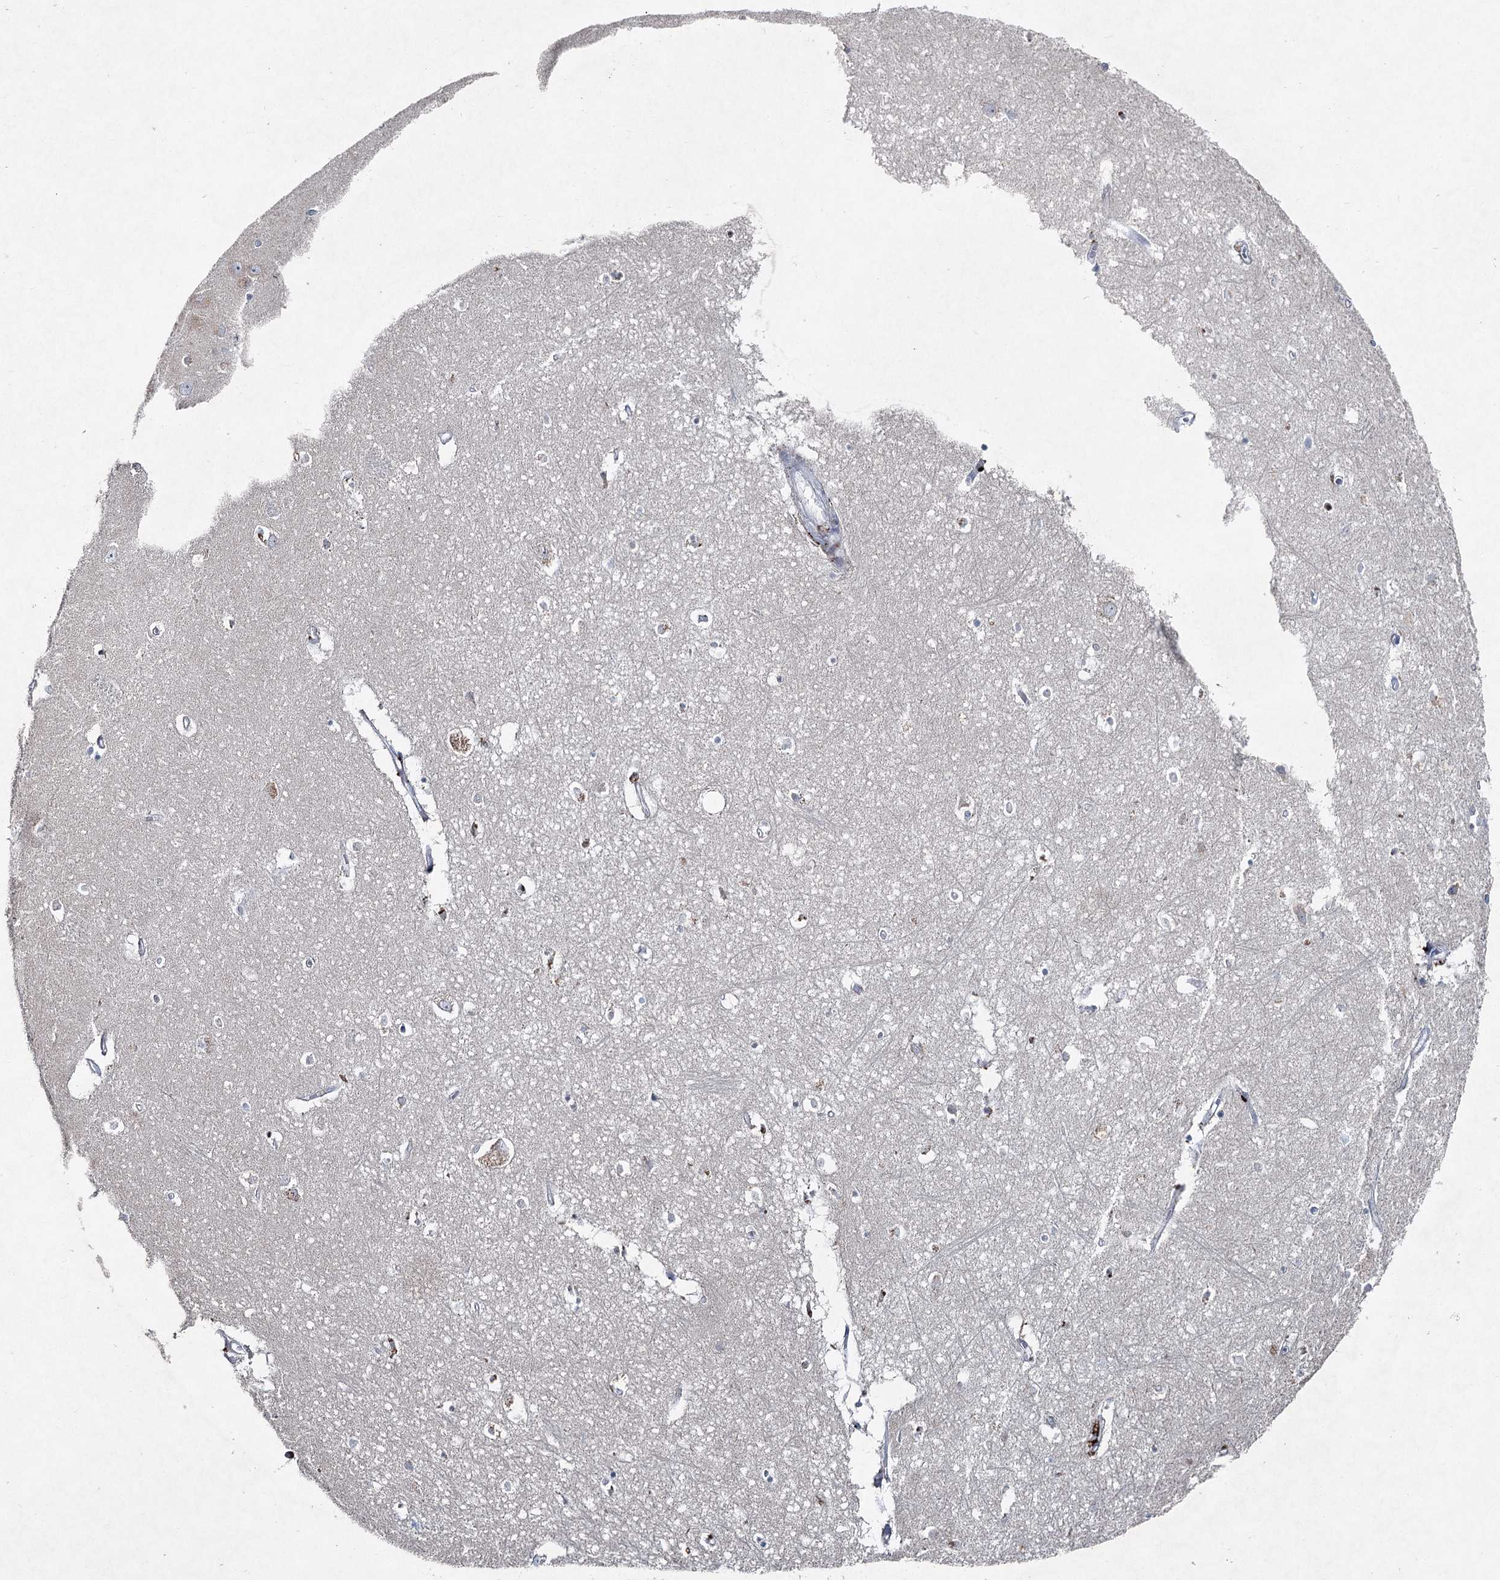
{"staining": {"intensity": "negative", "quantity": "none", "location": "none"}, "tissue": "hippocampus", "cell_type": "Glial cells", "image_type": "normal", "snomed": [{"axis": "morphology", "description": "Normal tissue, NOS"}, {"axis": "topography", "description": "Hippocampus"}], "caption": "This is an immunohistochemistry histopathology image of benign human hippocampus. There is no staining in glial cells.", "gene": "ENSG00000285330", "patient": {"sex": "female", "age": 64}}